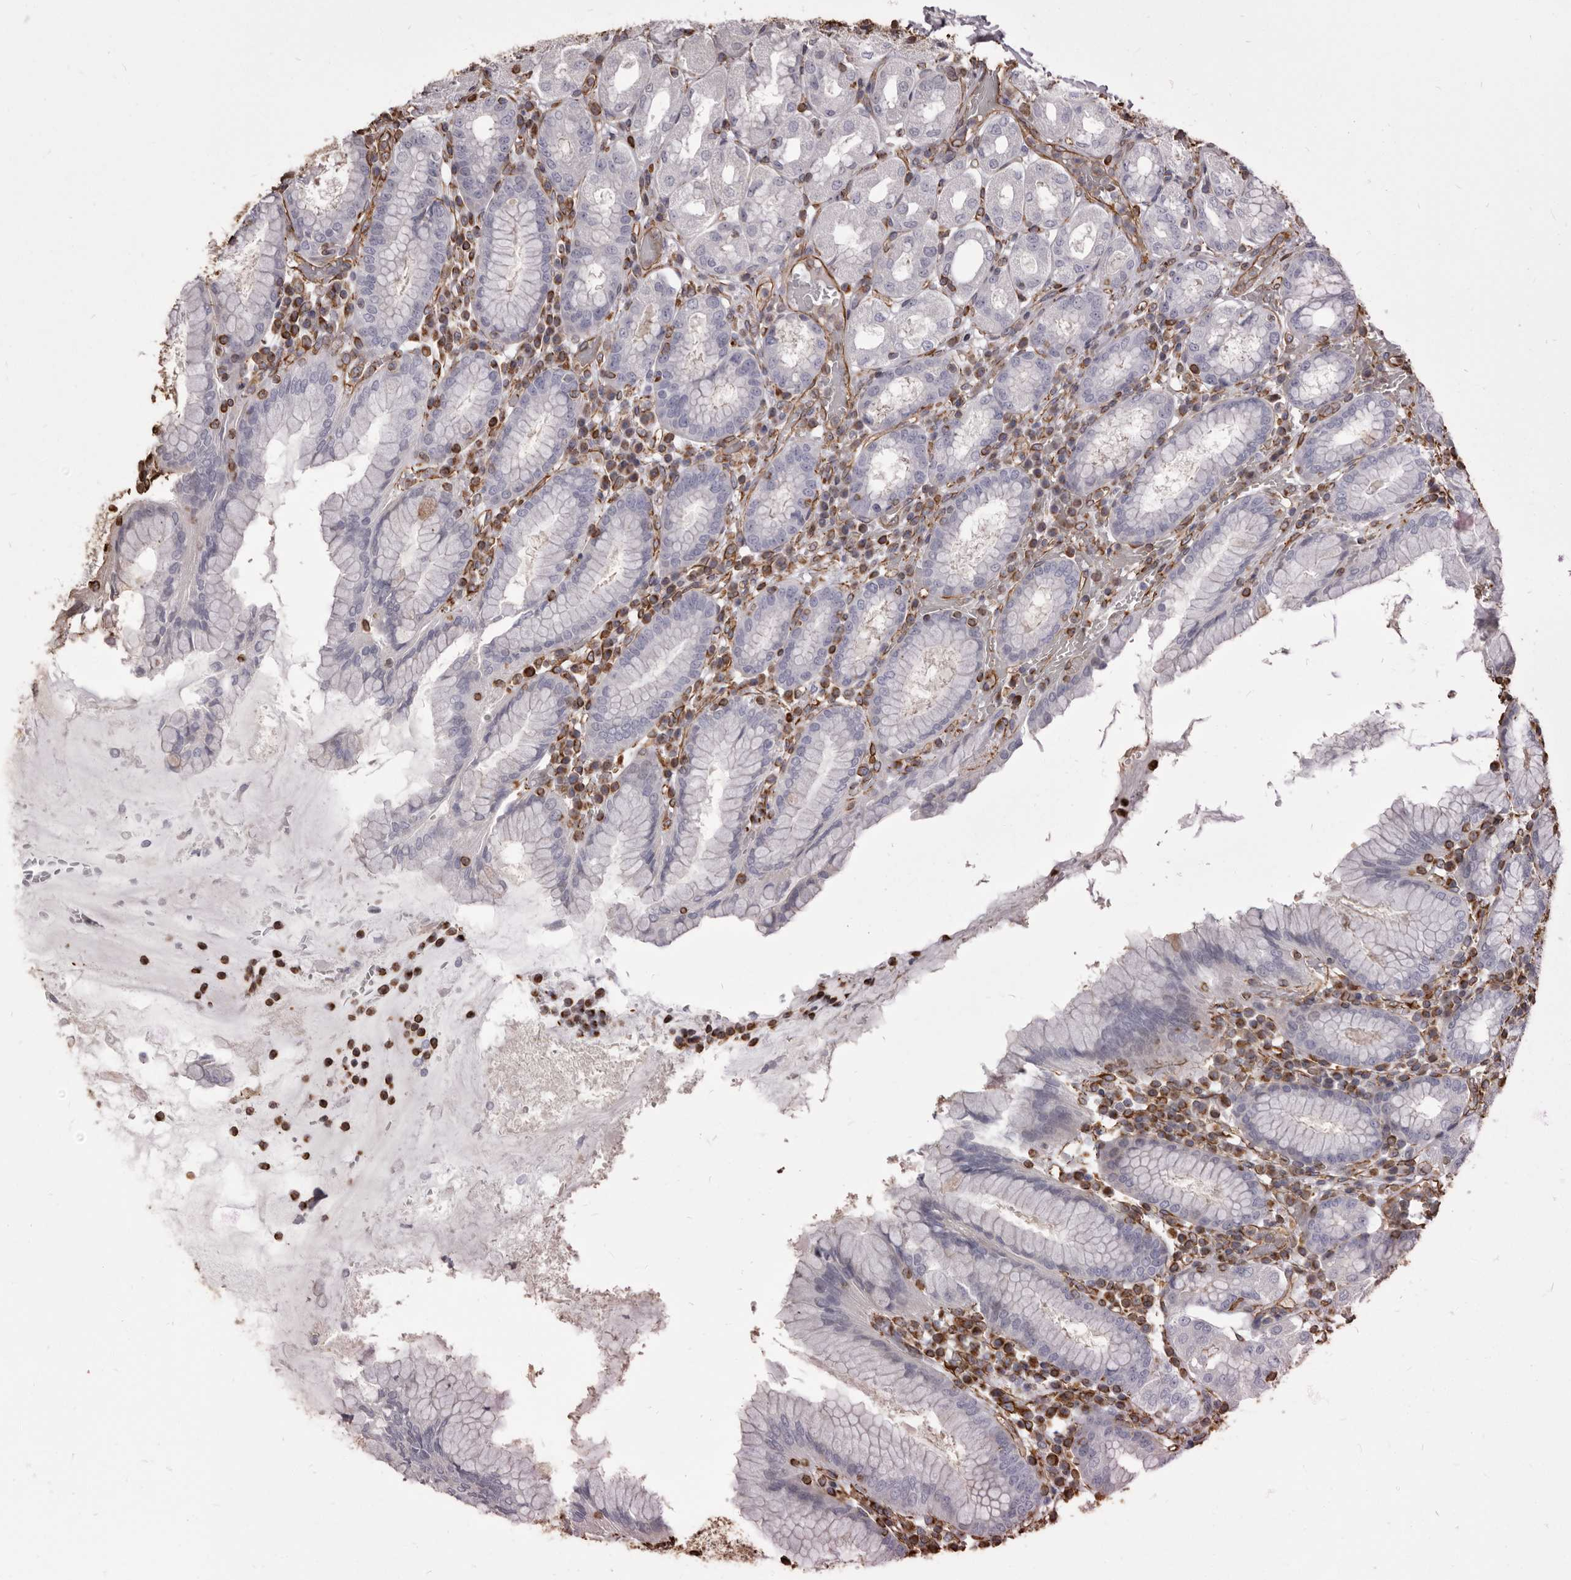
{"staining": {"intensity": "negative", "quantity": "none", "location": "none"}, "tissue": "stomach", "cell_type": "Glandular cells", "image_type": "normal", "snomed": [{"axis": "morphology", "description": "Normal tissue, NOS"}, {"axis": "topography", "description": "Stomach"}, {"axis": "topography", "description": "Stomach, lower"}], "caption": "Immunohistochemistry (IHC) micrograph of benign human stomach stained for a protein (brown), which displays no positivity in glandular cells.", "gene": "MTURN", "patient": {"sex": "female", "age": 56}}